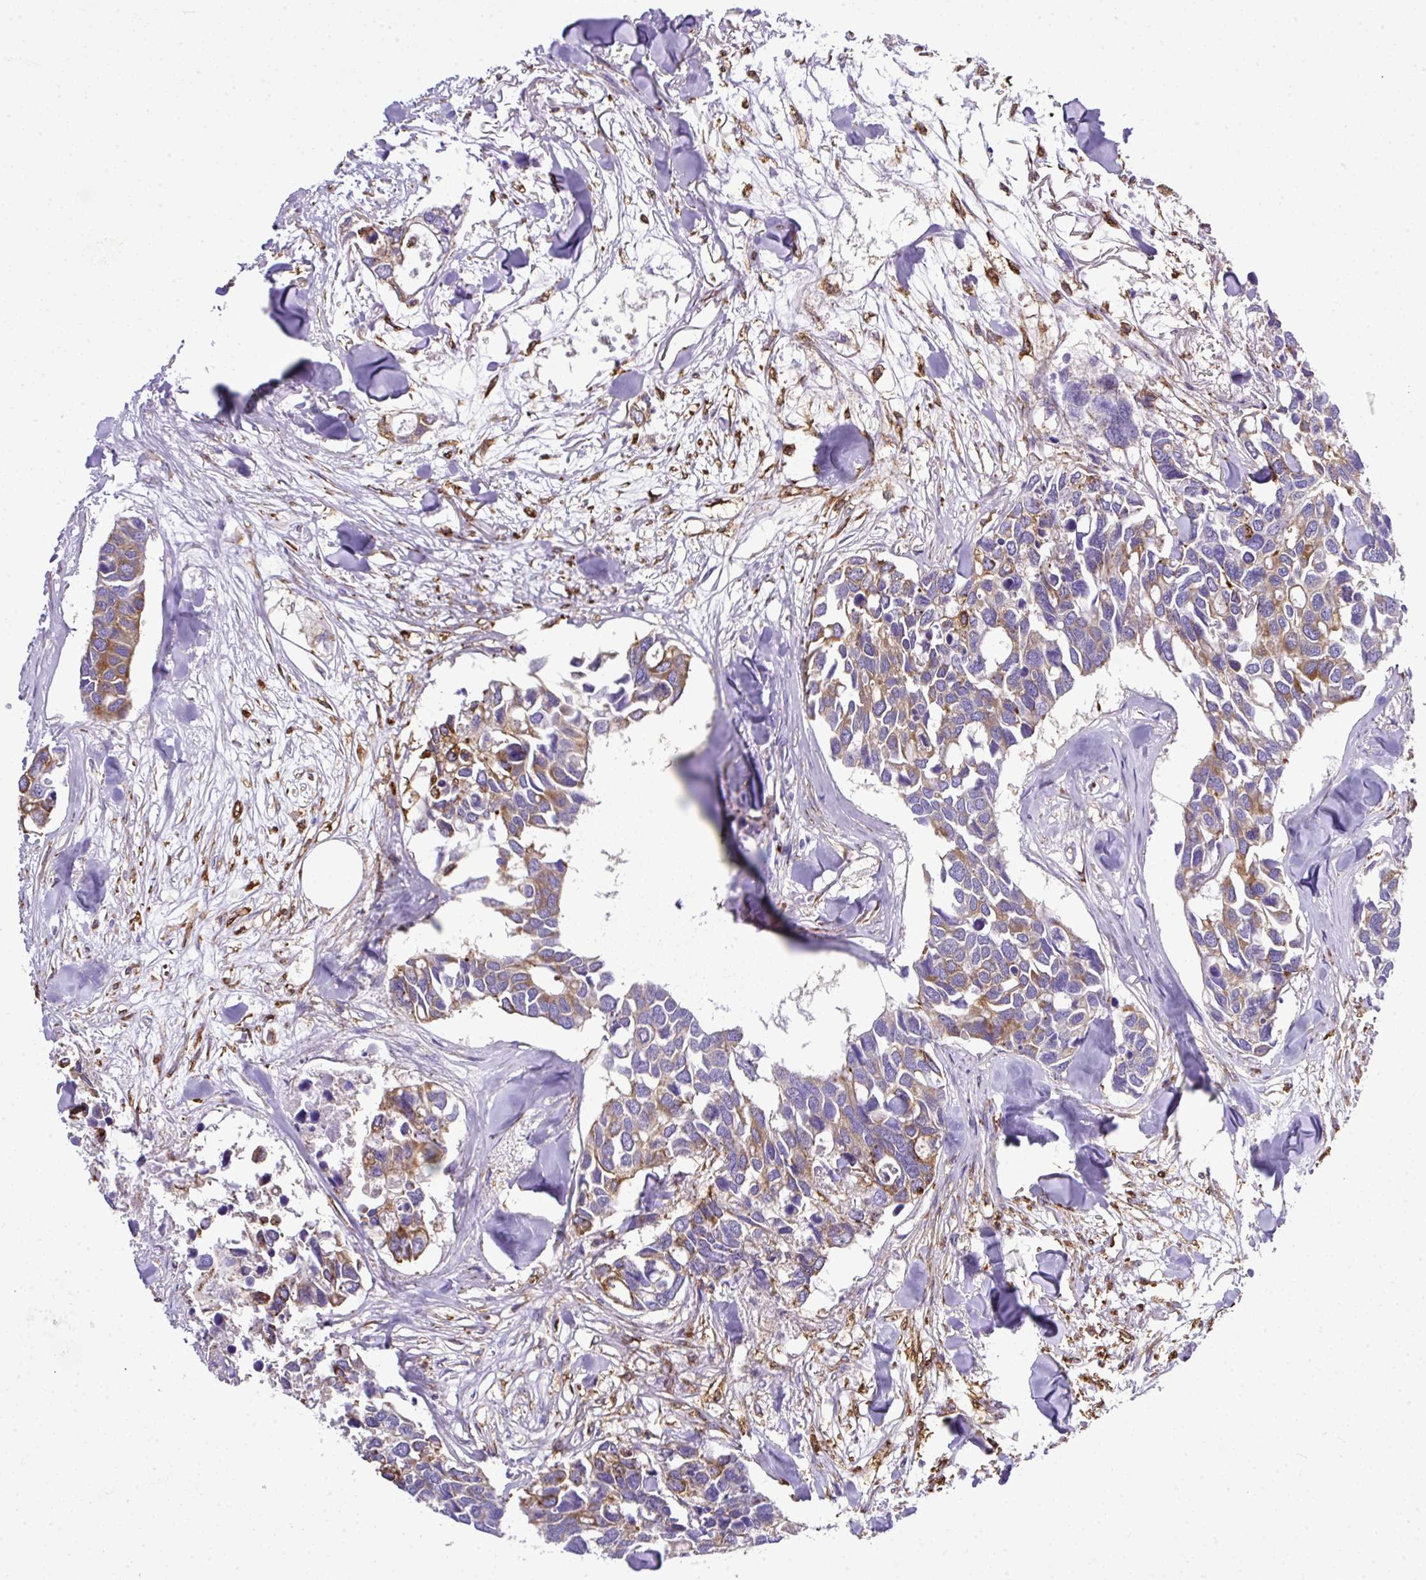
{"staining": {"intensity": "moderate", "quantity": "<25%", "location": "cytoplasmic/membranous"}, "tissue": "breast cancer", "cell_type": "Tumor cells", "image_type": "cancer", "snomed": [{"axis": "morphology", "description": "Duct carcinoma"}, {"axis": "topography", "description": "Breast"}], "caption": "Approximately <25% of tumor cells in breast cancer reveal moderate cytoplasmic/membranous protein staining as visualized by brown immunohistochemical staining.", "gene": "MAGEB5", "patient": {"sex": "female", "age": 83}}